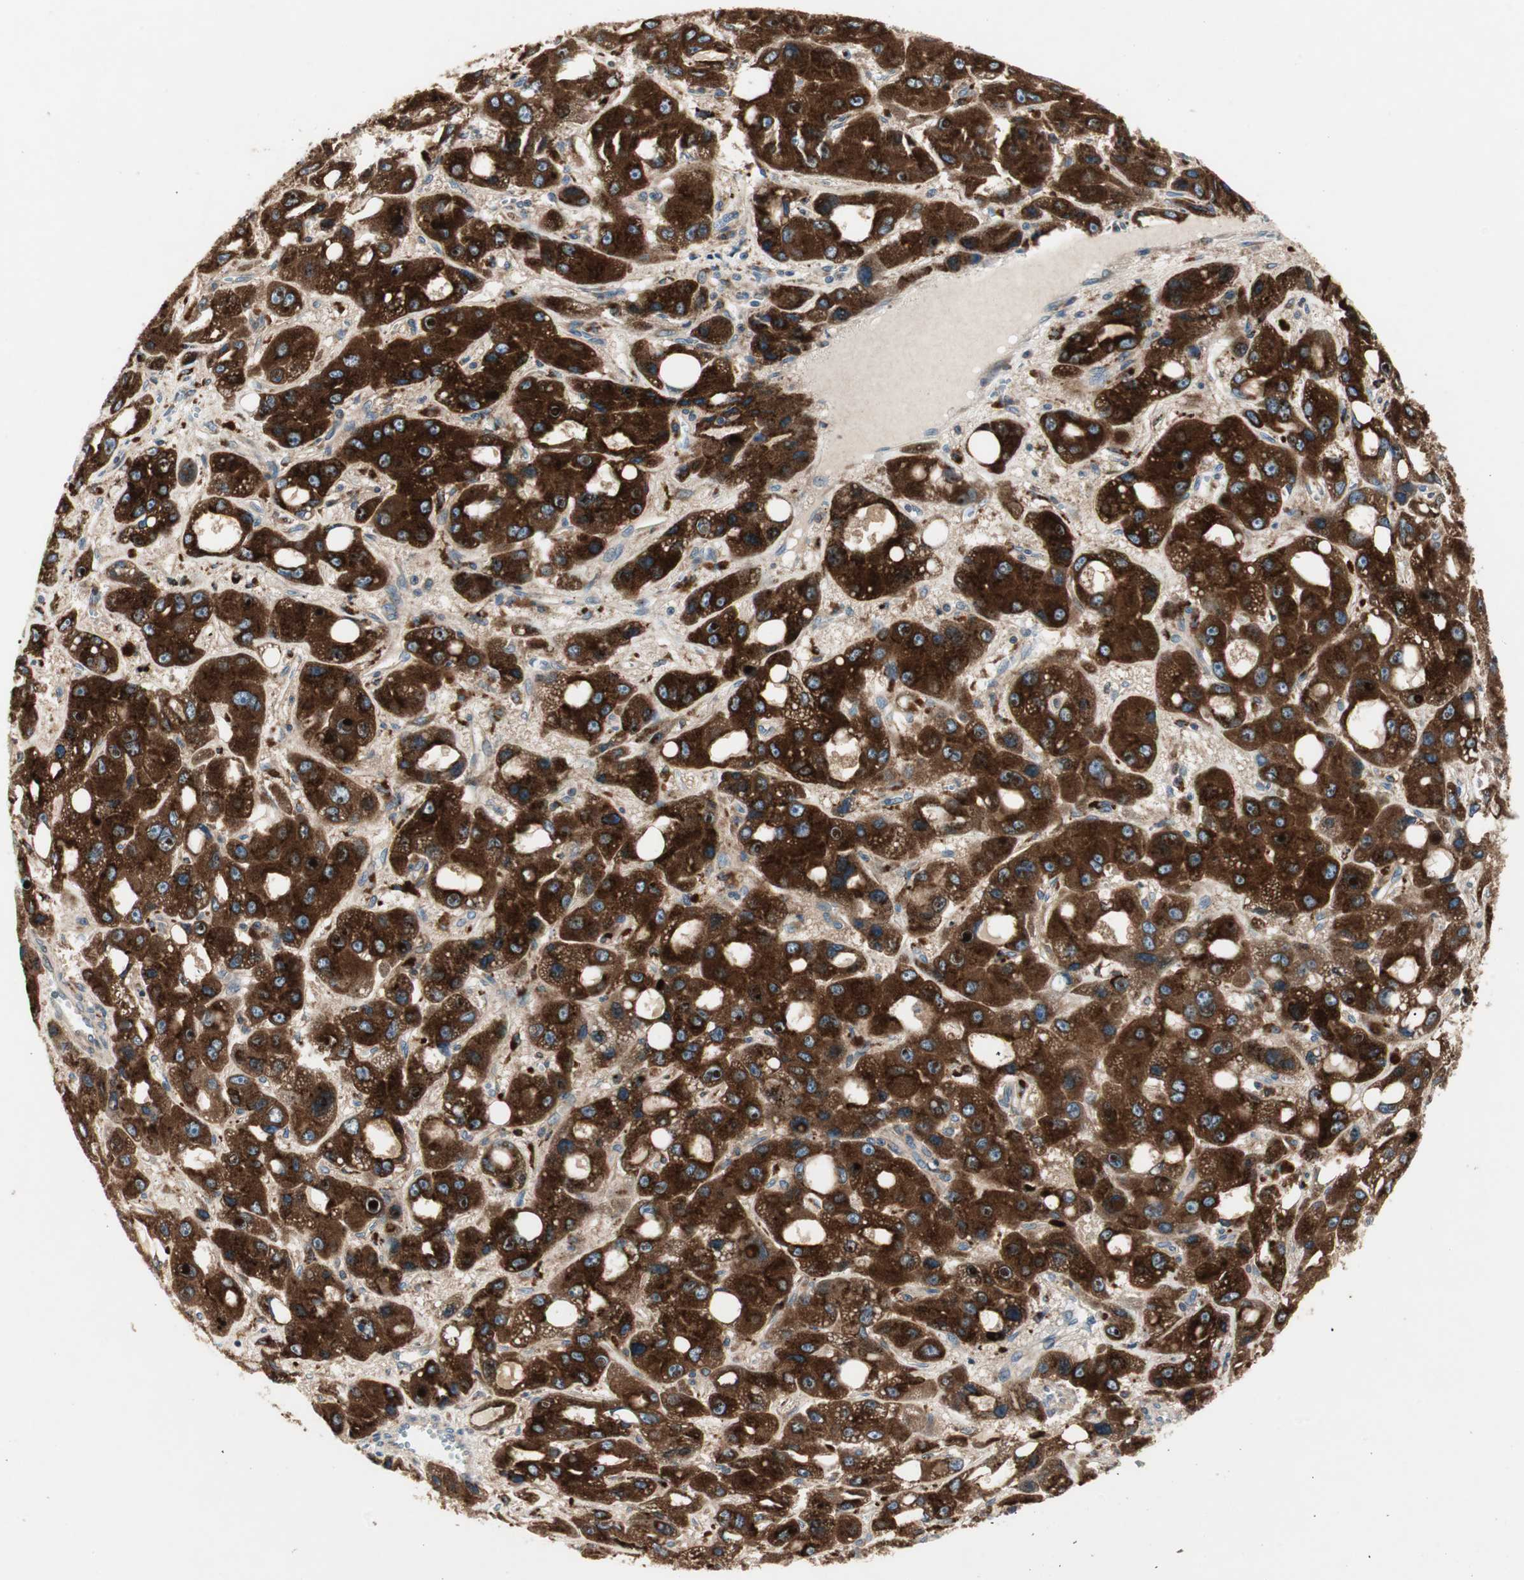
{"staining": {"intensity": "strong", "quantity": ">75%", "location": "cytoplasmic/membranous"}, "tissue": "liver cancer", "cell_type": "Tumor cells", "image_type": "cancer", "snomed": [{"axis": "morphology", "description": "Carcinoma, Hepatocellular, NOS"}, {"axis": "topography", "description": "Liver"}], "caption": "Immunohistochemical staining of liver hepatocellular carcinoma reveals strong cytoplasmic/membranous protein positivity in about >75% of tumor cells. The protein is shown in brown color, while the nuclei are stained blue.", "gene": "H6PD", "patient": {"sex": "male", "age": 55}}